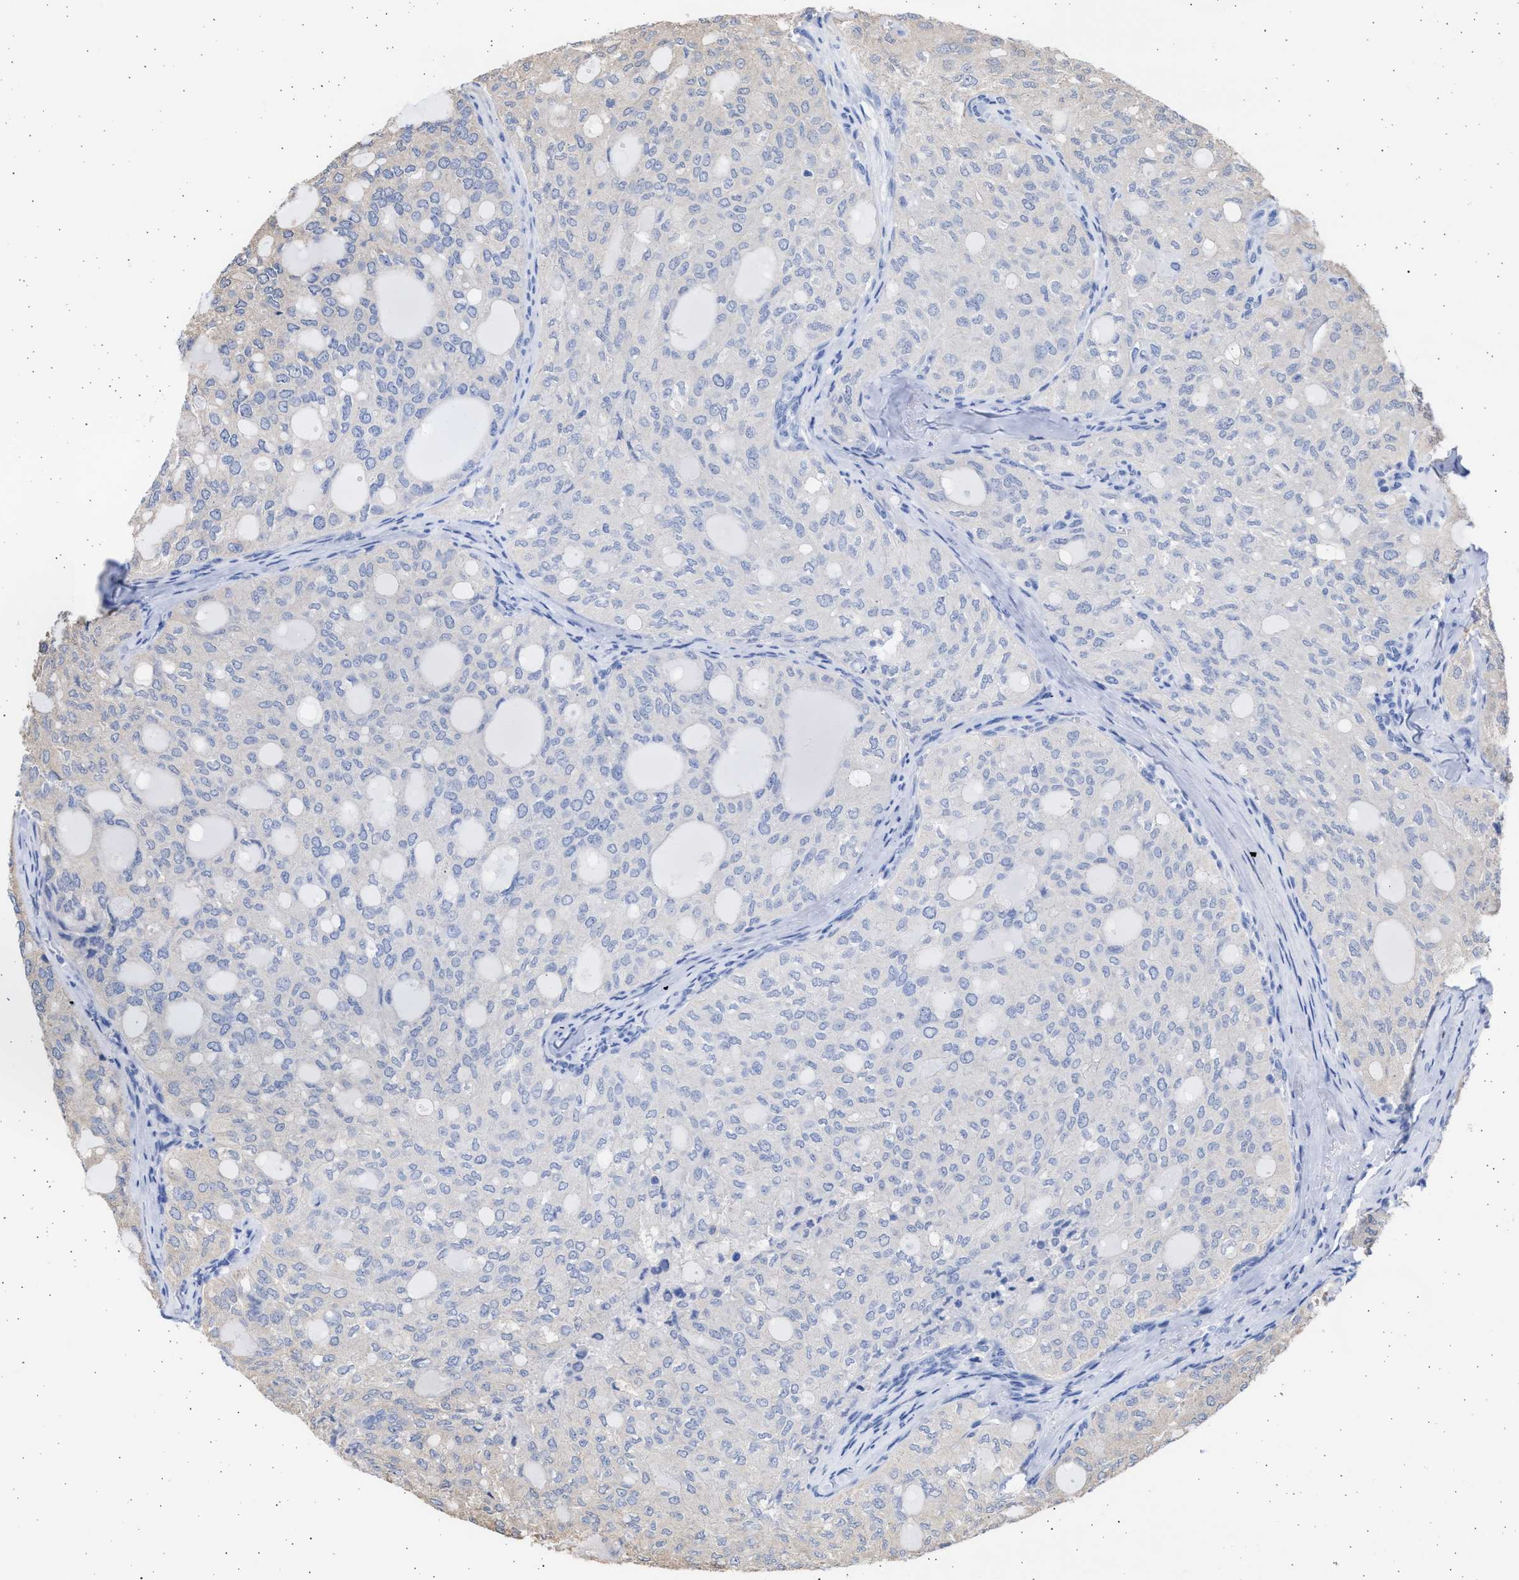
{"staining": {"intensity": "negative", "quantity": "none", "location": "none"}, "tissue": "thyroid cancer", "cell_type": "Tumor cells", "image_type": "cancer", "snomed": [{"axis": "morphology", "description": "Follicular adenoma carcinoma, NOS"}, {"axis": "topography", "description": "Thyroid gland"}], "caption": "Photomicrograph shows no significant protein expression in tumor cells of thyroid follicular adenoma carcinoma.", "gene": "ALDOC", "patient": {"sex": "male", "age": 75}}